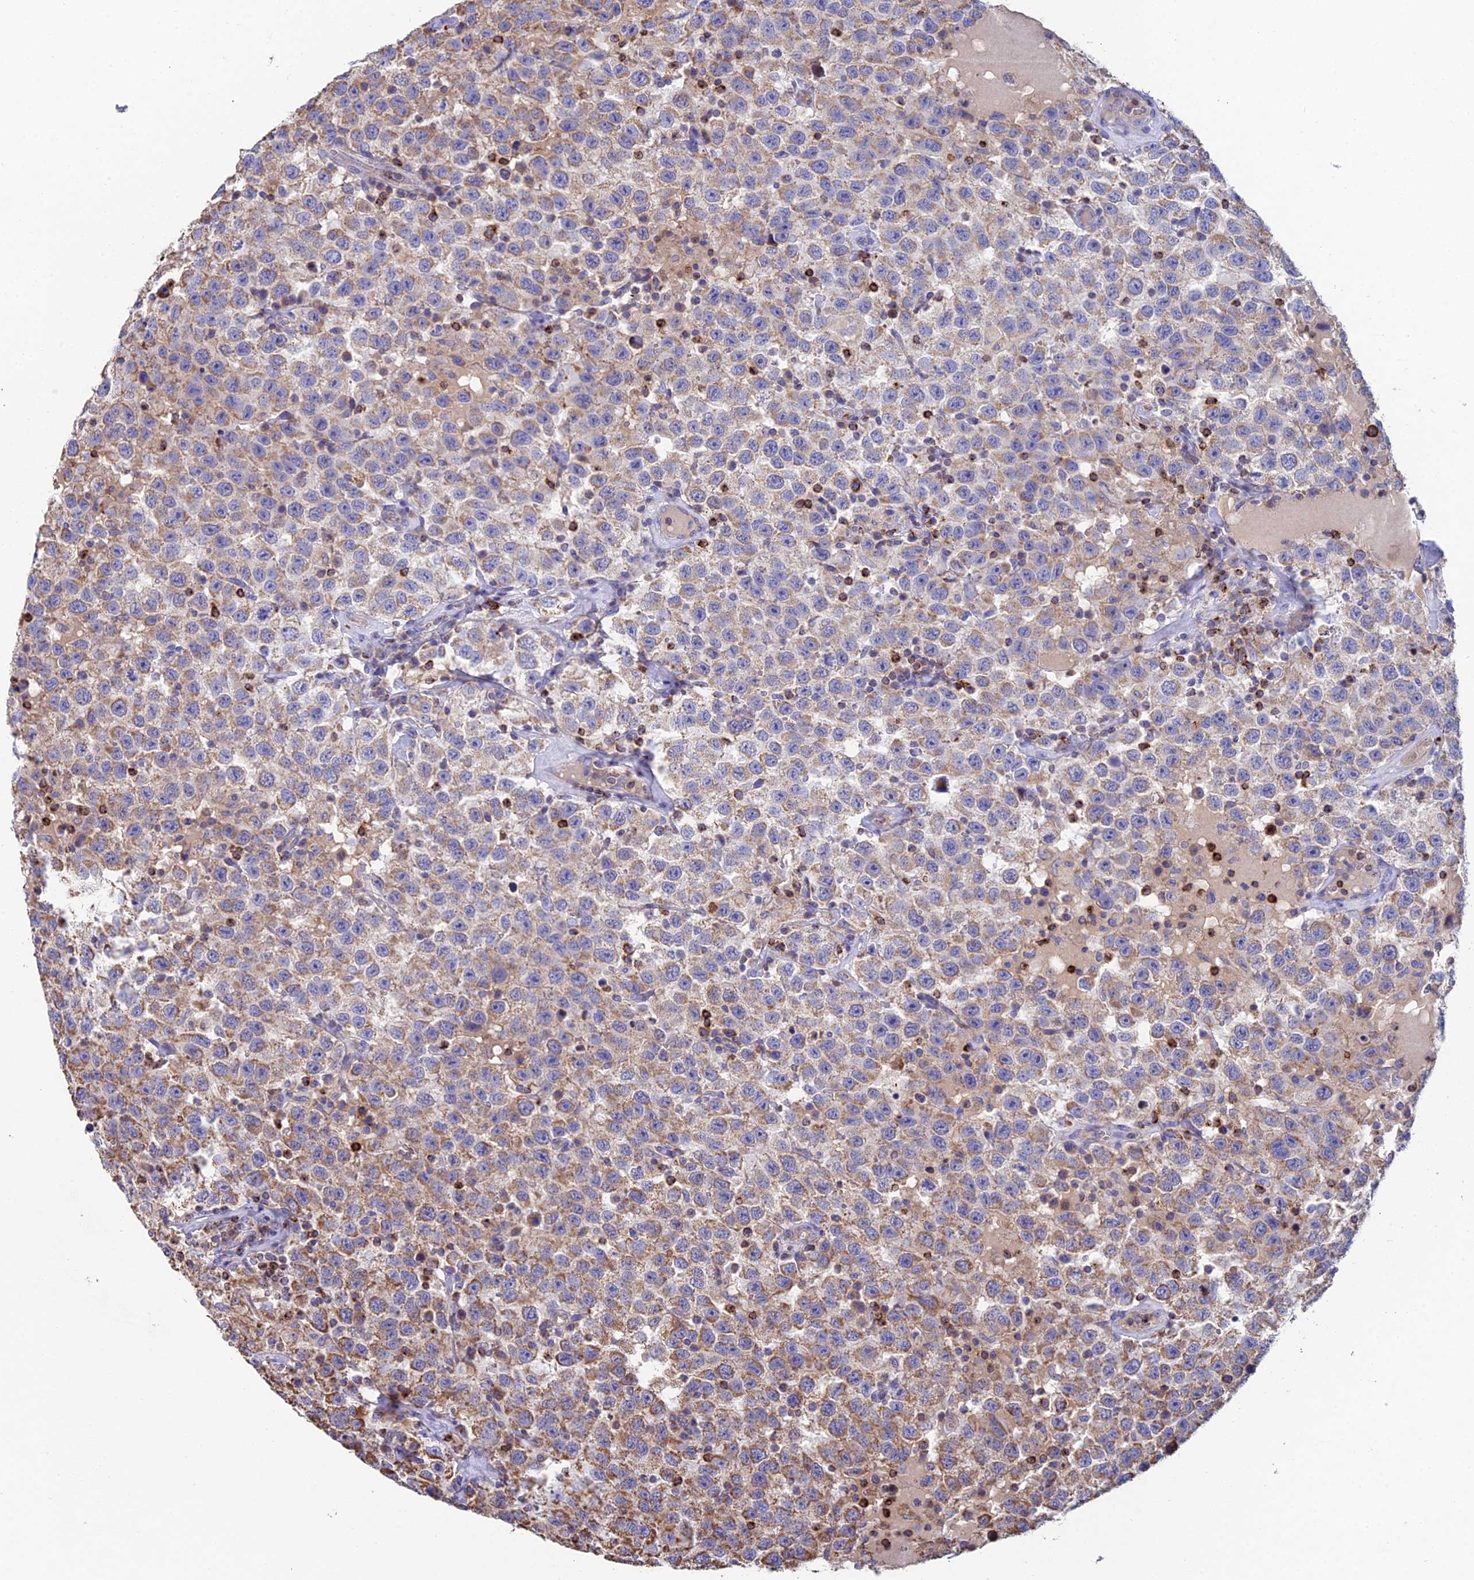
{"staining": {"intensity": "moderate", "quantity": "25%-75%", "location": "cytoplasmic/membranous"}, "tissue": "testis cancer", "cell_type": "Tumor cells", "image_type": "cancer", "snomed": [{"axis": "morphology", "description": "Seminoma, NOS"}, {"axis": "topography", "description": "Testis"}], "caption": "Immunohistochemical staining of human testis seminoma displays moderate cytoplasmic/membranous protein staining in about 25%-75% of tumor cells. The protein of interest is stained brown, and the nuclei are stained in blue (DAB IHC with brightfield microscopy, high magnification).", "gene": "SPOCK2", "patient": {"sex": "male", "age": 41}}